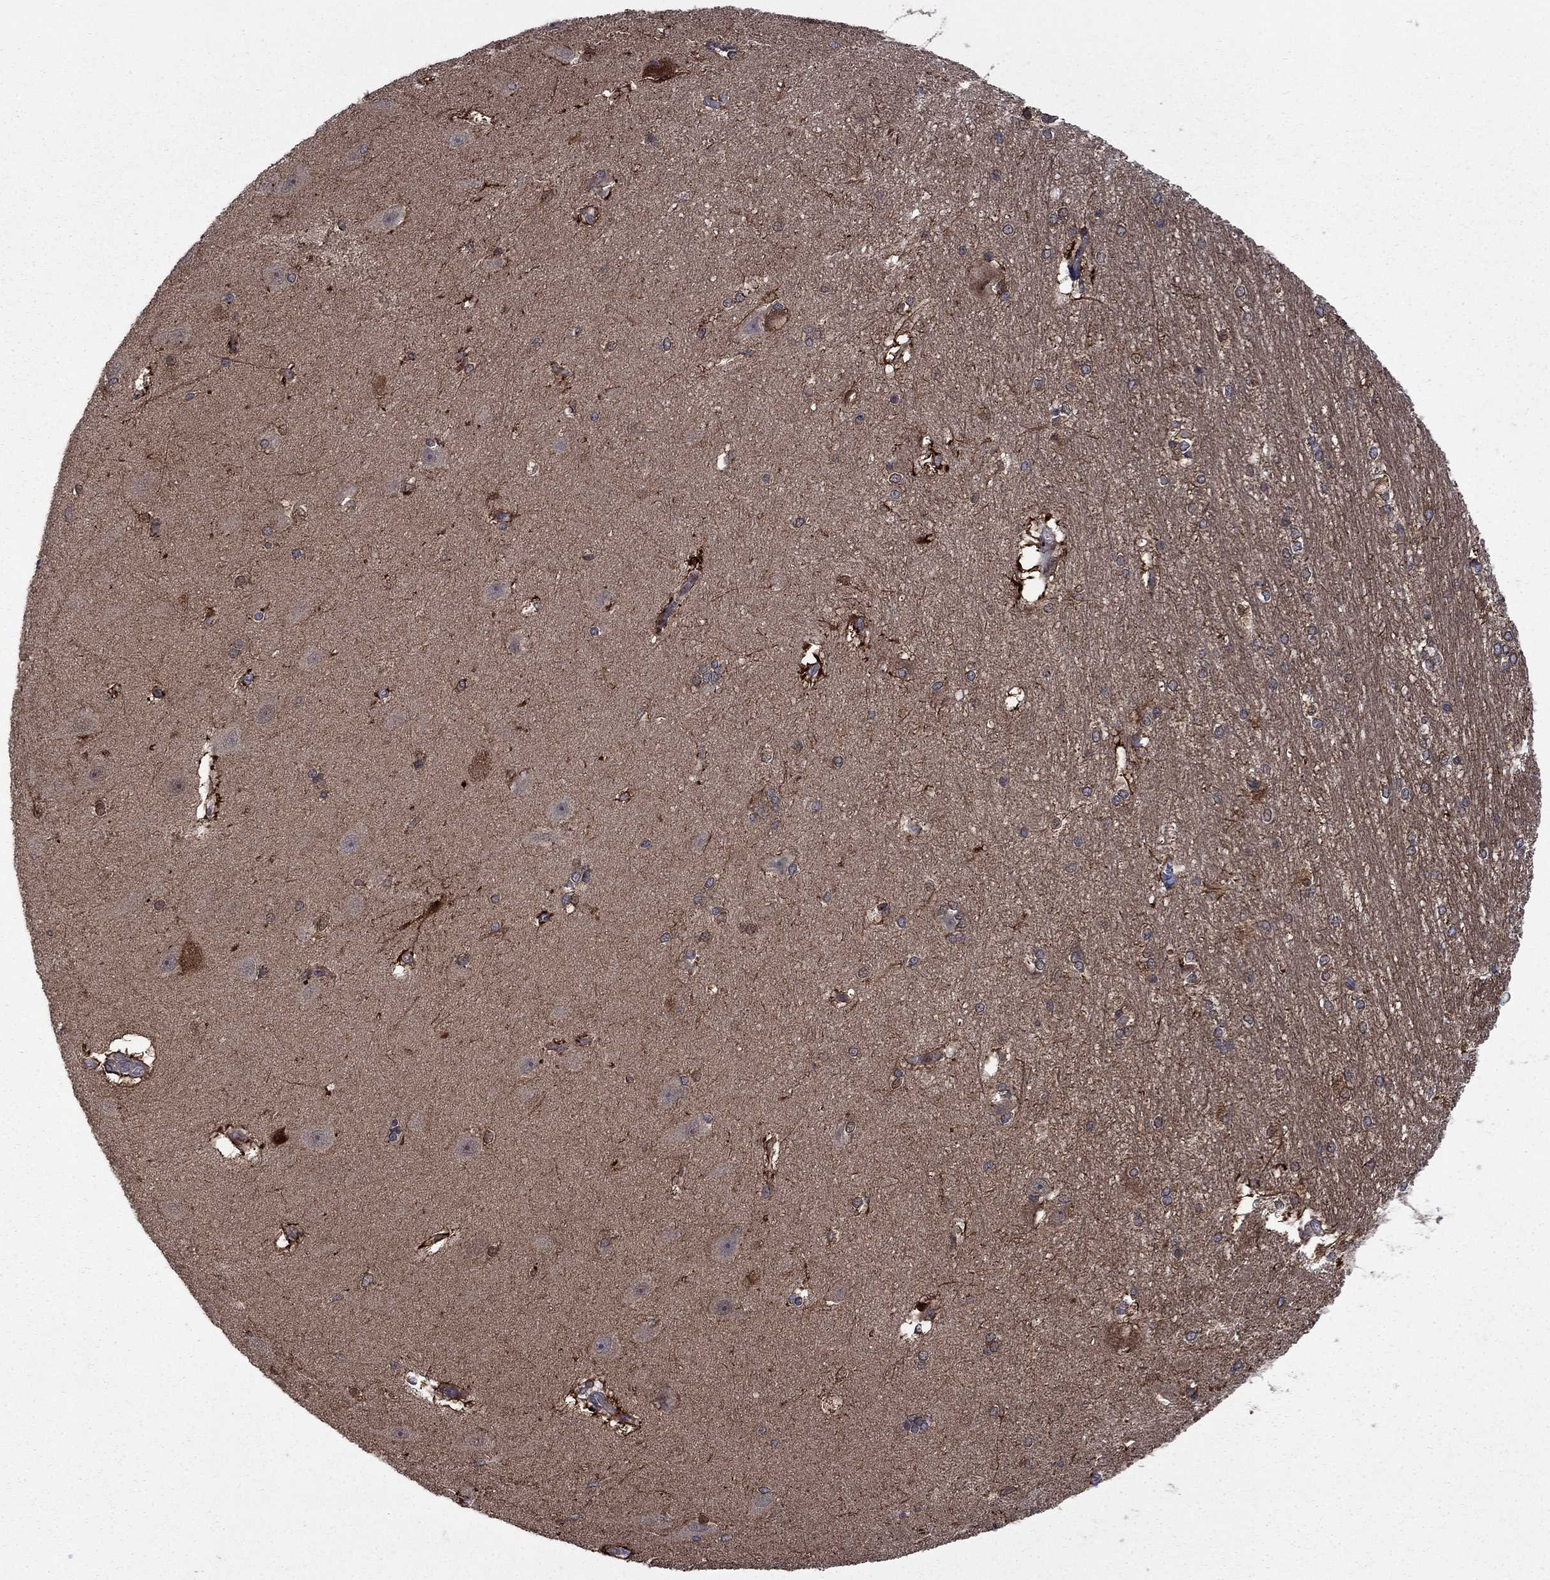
{"staining": {"intensity": "strong", "quantity": "<25%", "location": "cytoplasmic/membranous"}, "tissue": "hippocampus", "cell_type": "Glial cells", "image_type": "normal", "snomed": [{"axis": "morphology", "description": "Normal tissue, NOS"}, {"axis": "topography", "description": "Cerebral cortex"}, {"axis": "topography", "description": "Hippocampus"}], "caption": "High-power microscopy captured an immunohistochemistry (IHC) micrograph of unremarkable hippocampus, revealing strong cytoplasmic/membranous staining in about <25% of glial cells.", "gene": "HDAC4", "patient": {"sex": "female", "age": 19}}